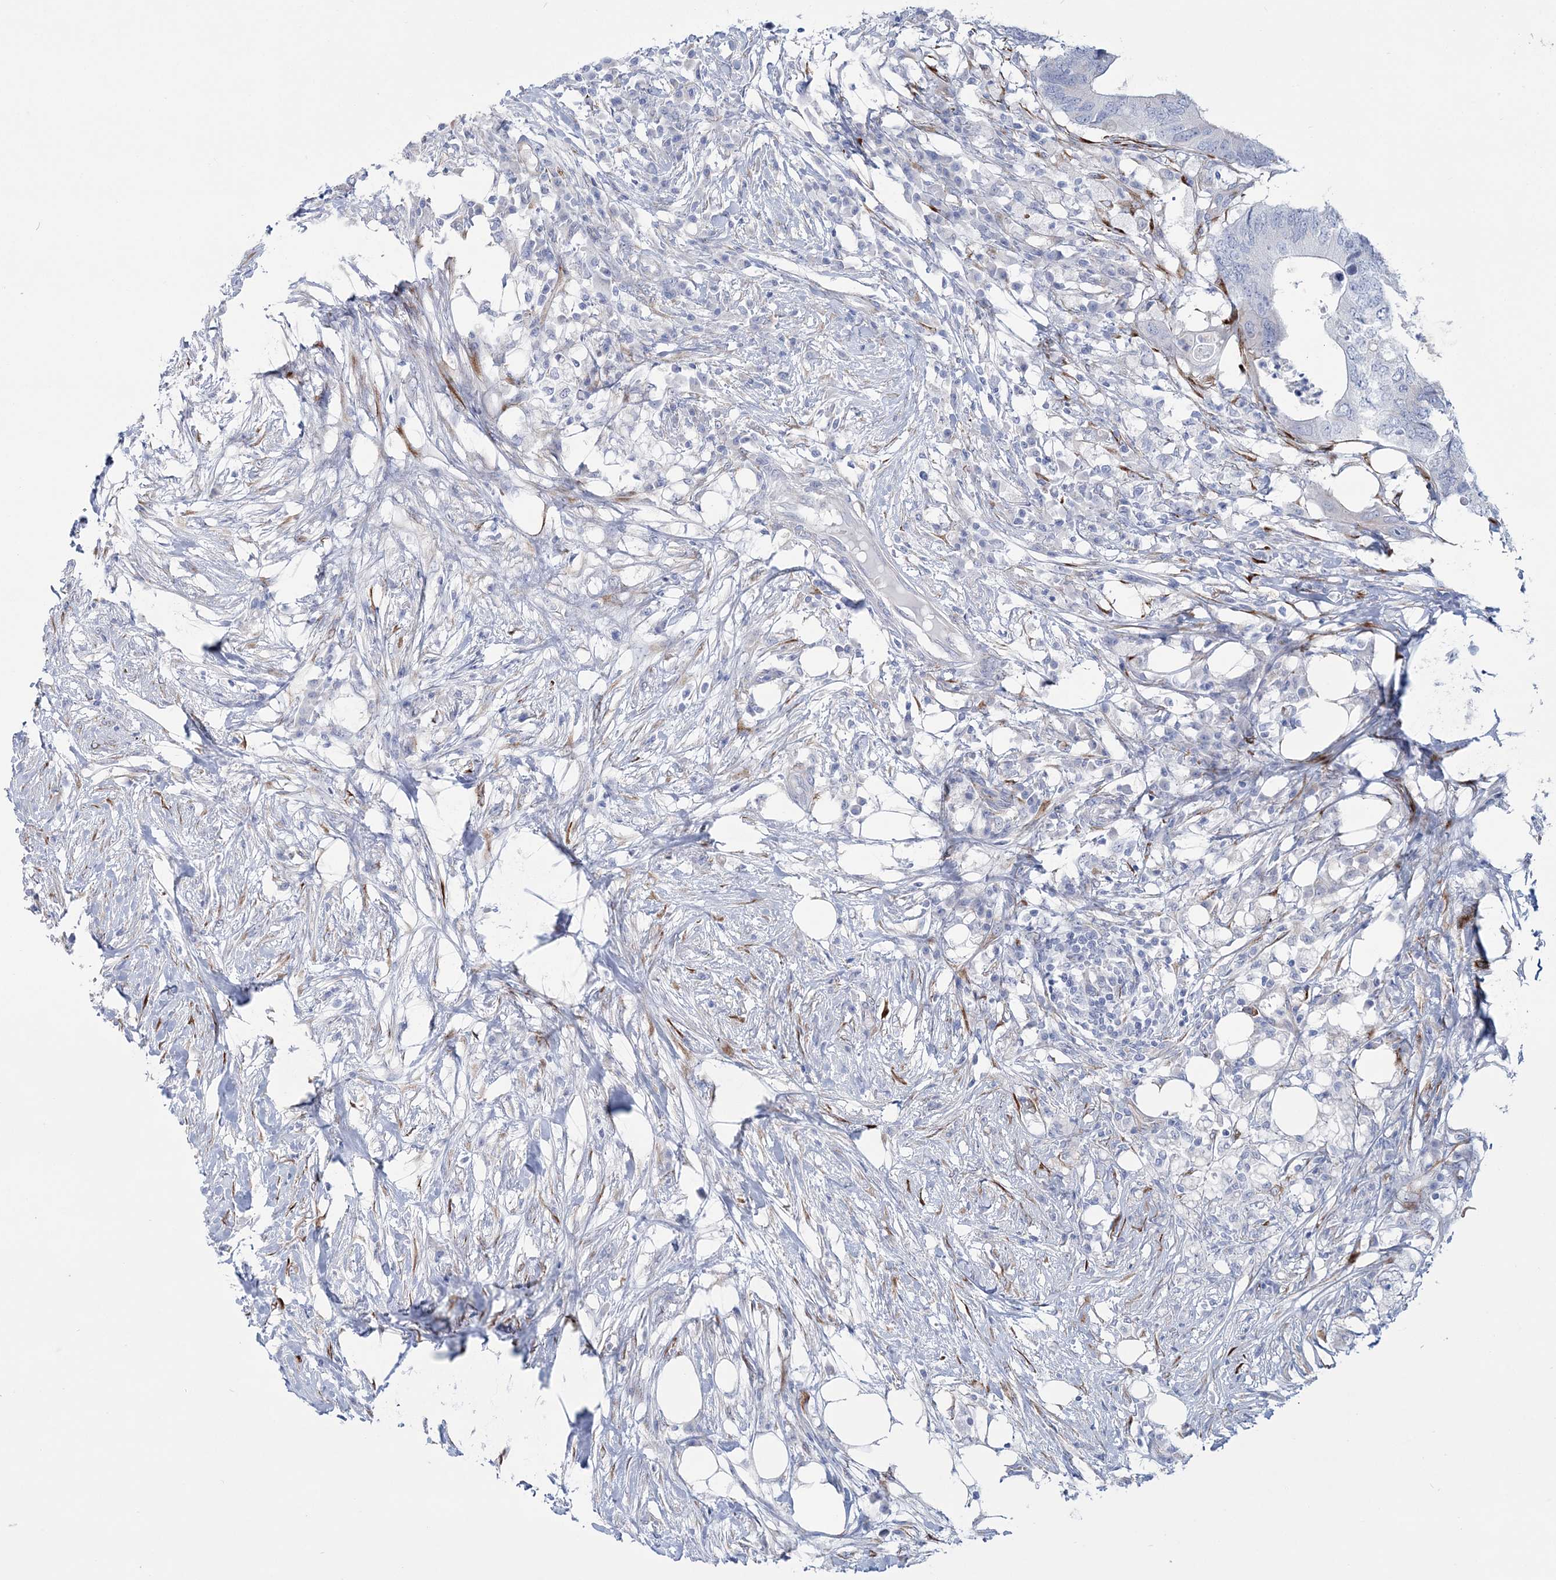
{"staining": {"intensity": "negative", "quantity": "none", "location": "none"}, "tissue": "colorectal cancer", "cell_type": "Tumor cells", "image_type": "cancer", "snomed": [{"axis": "morphology", "description": "Adenocarcinoma, NOS"}, {"axis": "topography", "description": "Colon"}], "caption": "High power microscopy micrograph of an immunohistochemistry (IHC) histopathology image of colorectal adenocarcinoma, revealing no significant expression in tumor cells.", "gene": "RAB11FIP5", "patient": {"sex": "male", "age": 71}}